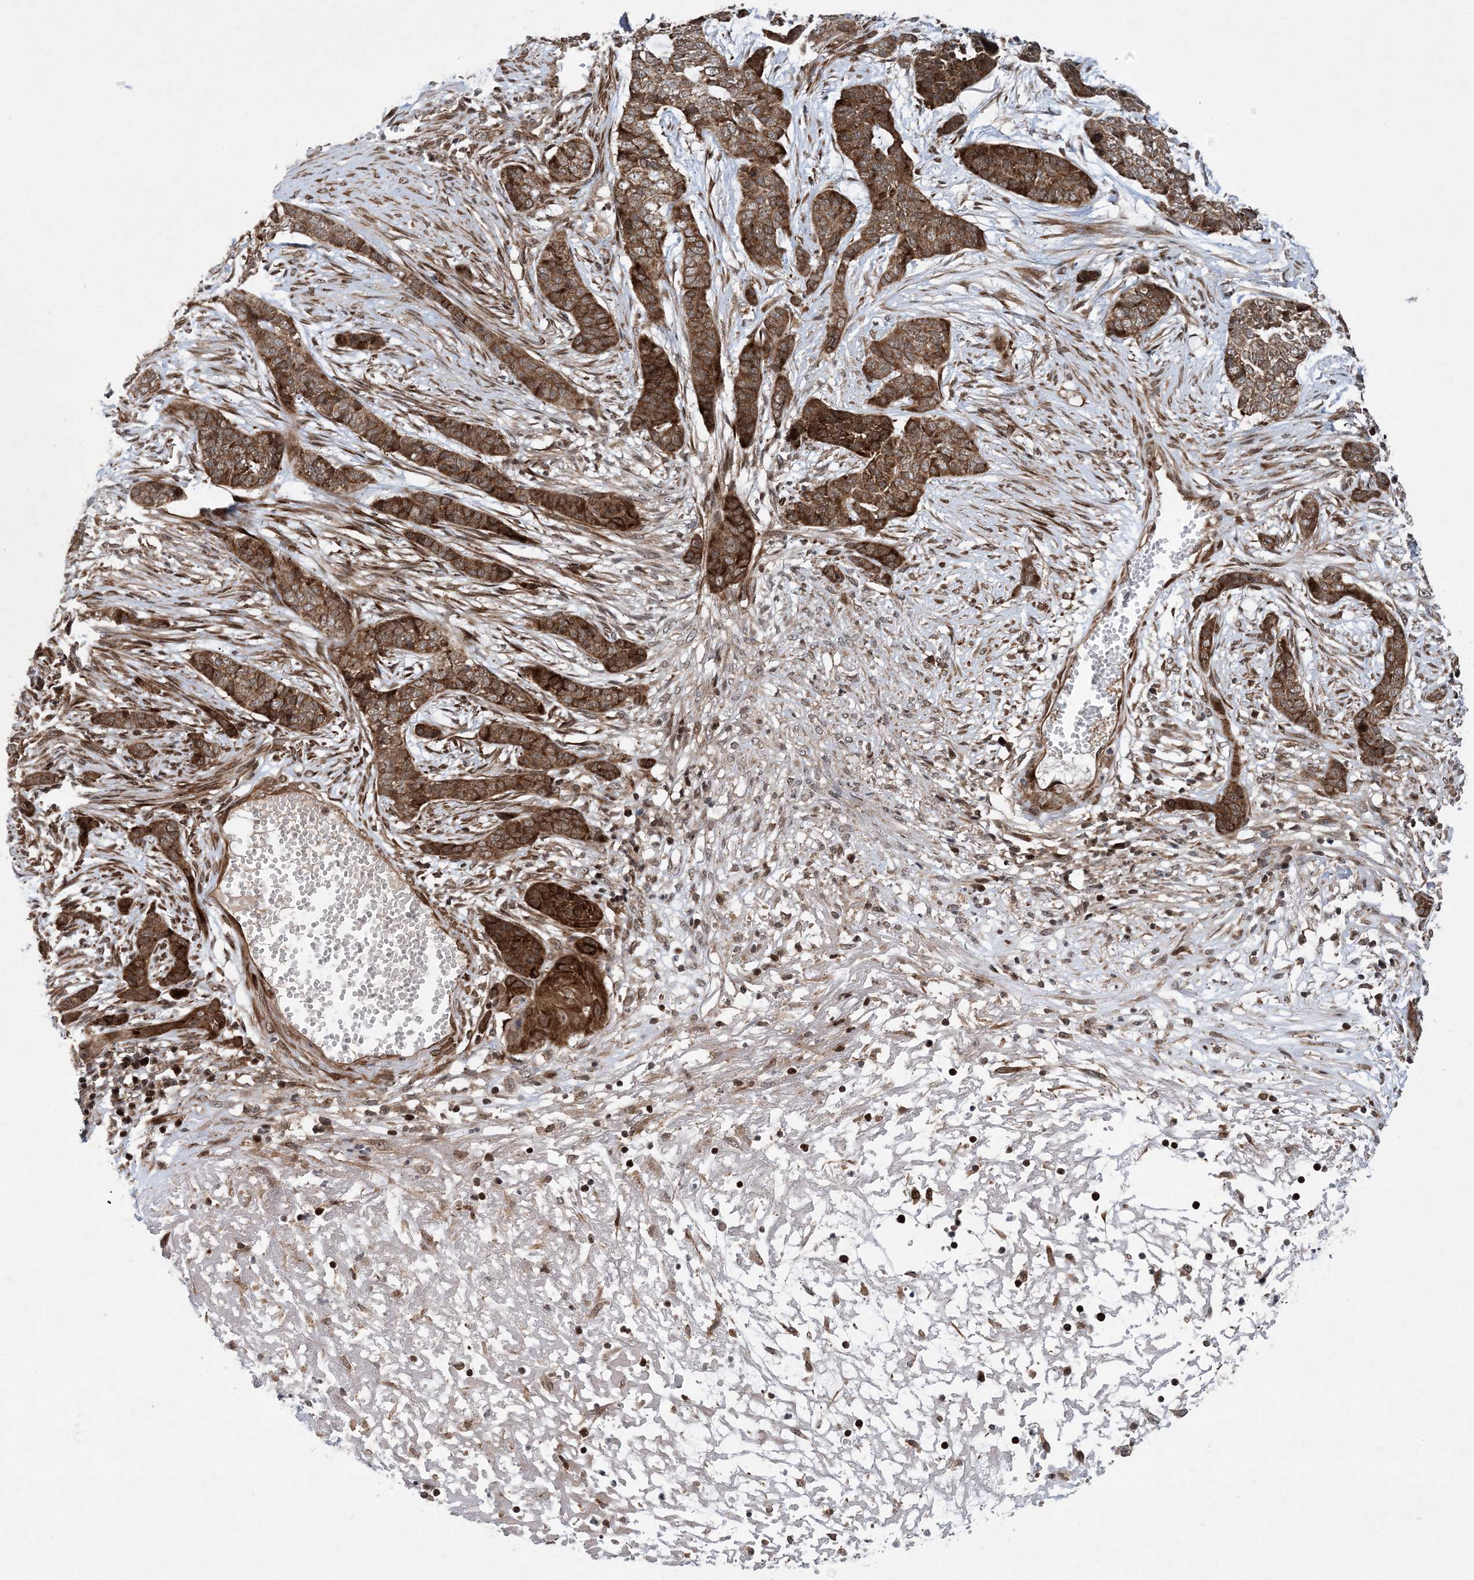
{"staining": {"intensity": "strong", "quantity": ">75%", "location": "cytoplasmic/membranous"}, "tissue": "skin cancer", "cell_type": "Tumor cells", "image_type": "cancer", "snomed": [{"axis": "morphology", "description": "Basal cell carcinoma"}, {"axis": "topography", "description": "Skin"}], "caption": "Protein staining by IHC shows strong cytoplasmic/membranous positivity in approximately >75% of tumor cells in skin cancer.", "gene": "HEMK1", "patient": {"sex": "female", "age": 64}}